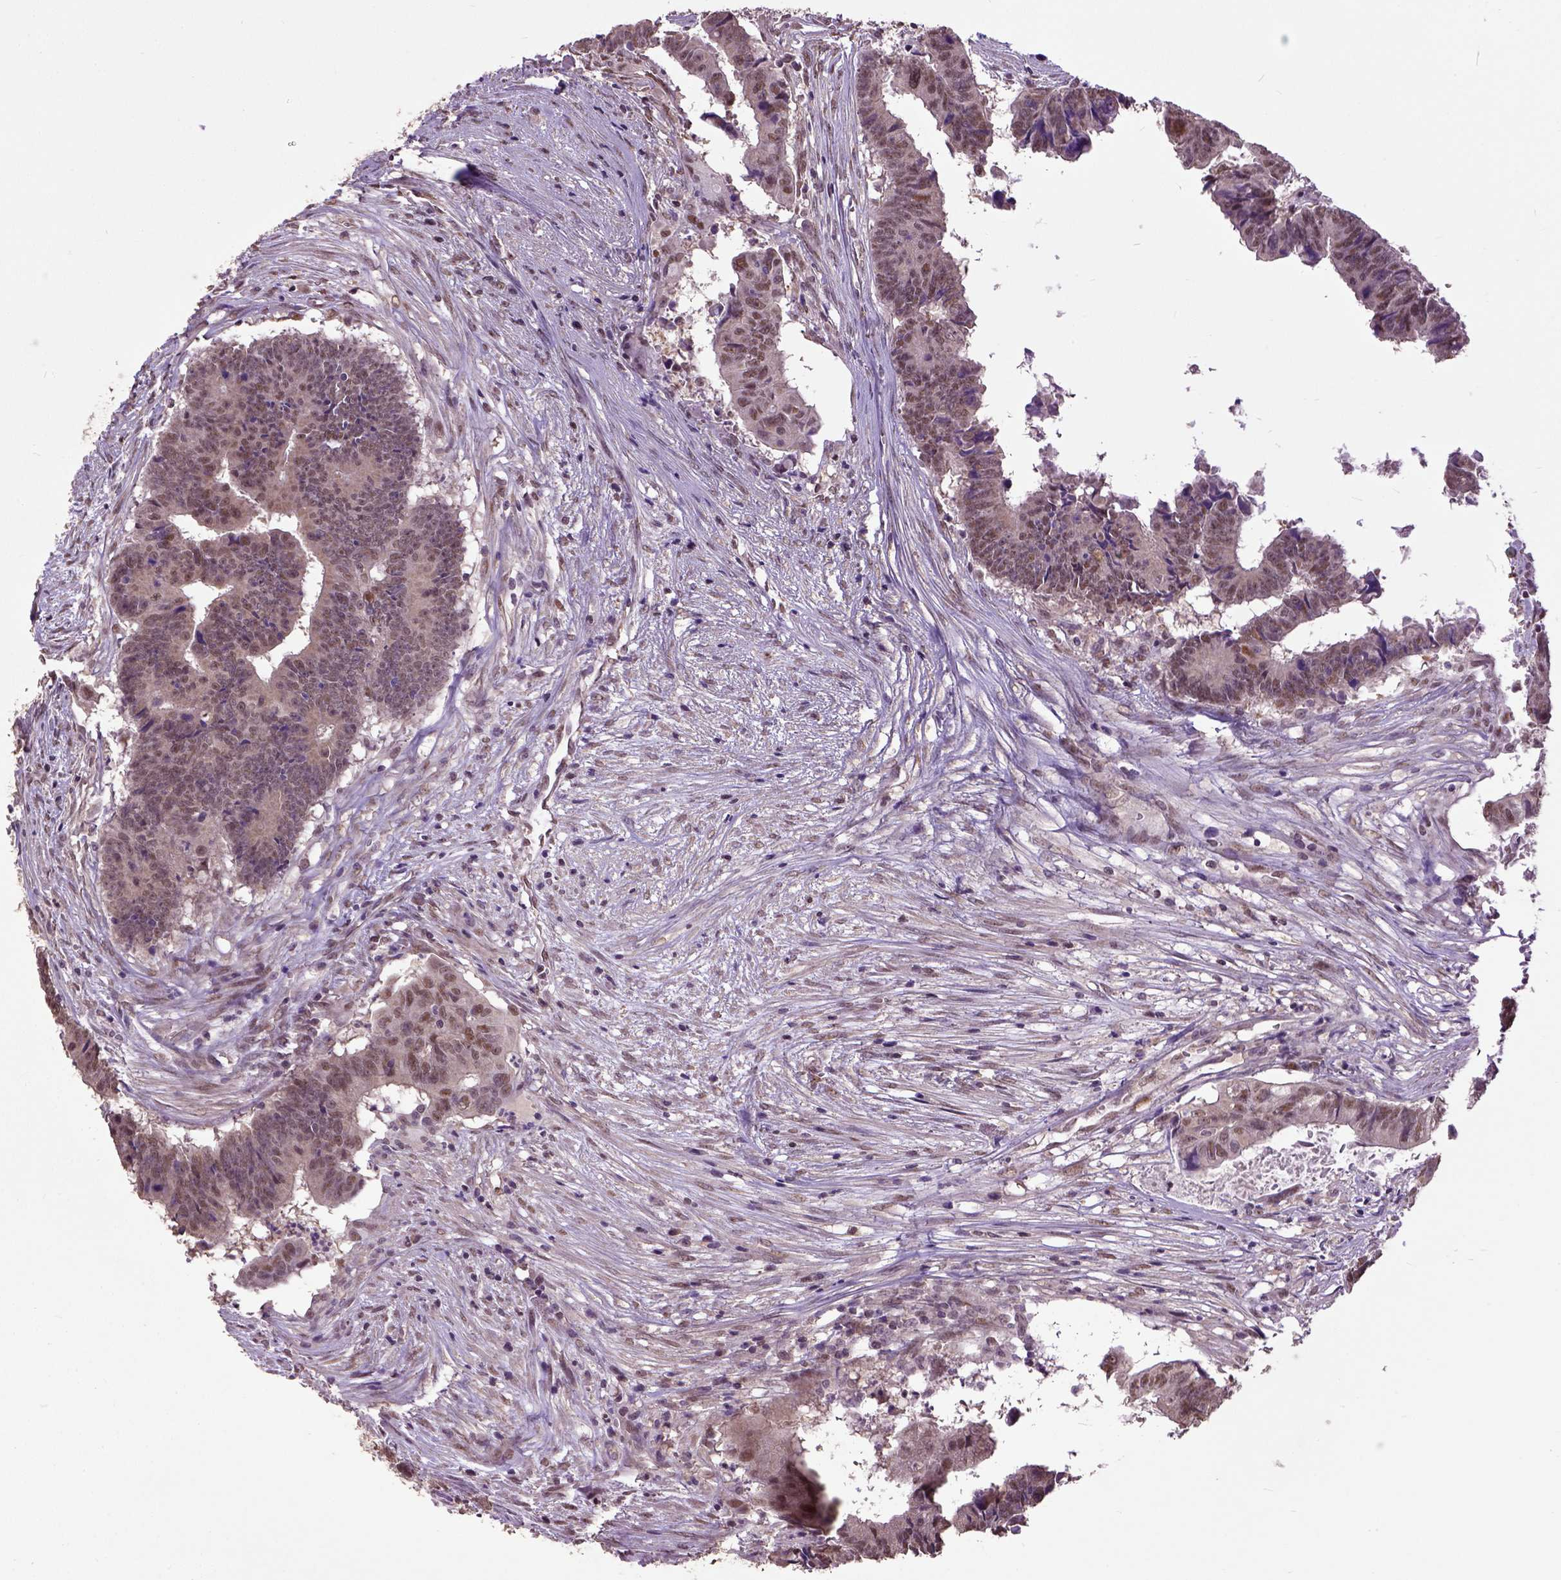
{"staining": {"intensity": "moderate", "quantity": ">75%", "location": "nuclear"}, "tissue": "colorectal cancer", "cell_type": "Tumor cells", "image_type": "cancer", "snomed": [{"axis": "morphology", "description": "Adenocarcinoma, NOS"}, {"axis": "topography", "description": "Colon"}], "caption": "The image demonstrates staining of adenocarcinoma (colorectal), revealing moderate nuclear protein staining (brown color) within tumor cells. (brown staining indicates protein expression, while blue staining denotes nuclei).", "gene": "UBA3", "patient": {"sex": "female", "age": 82}}